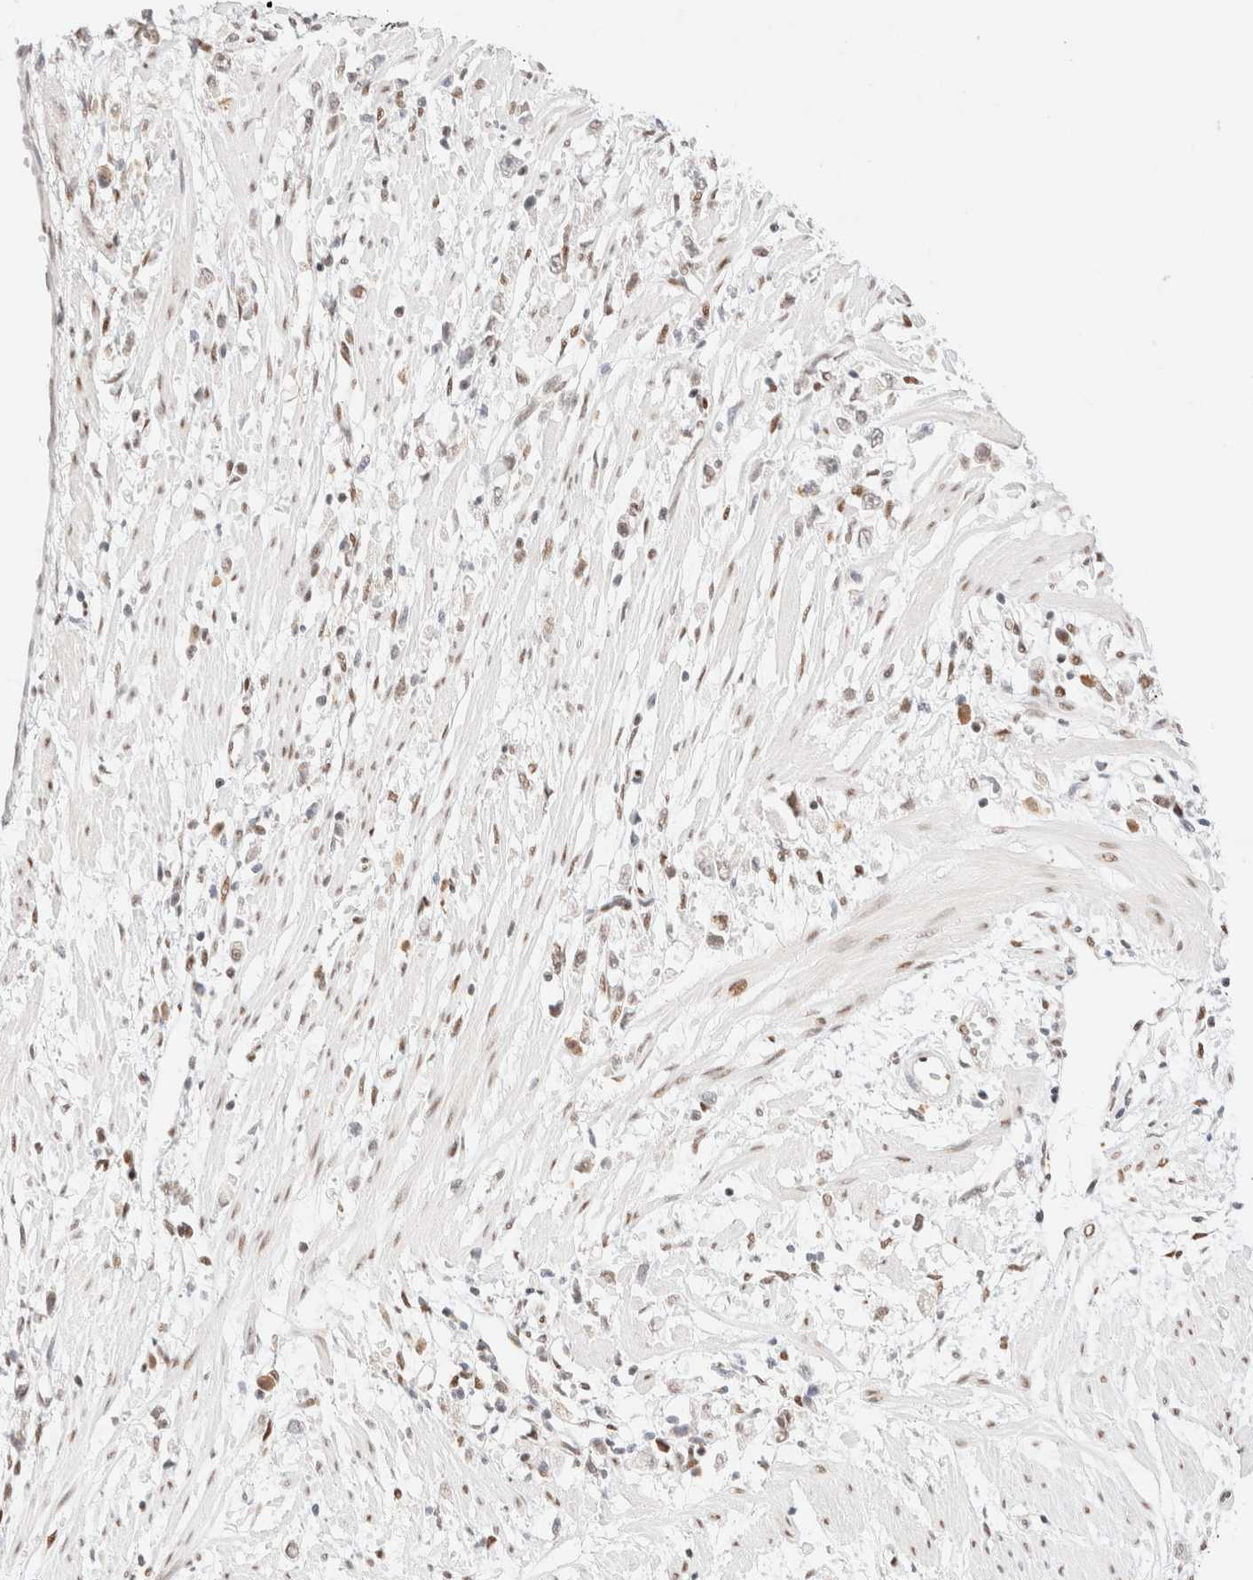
{"staining": {"intensity": "weak", "quantity": "25%-75%", "location": "nuclear"}, "tissue": "stomach cancer", "cell_type": "Tumor cells", "image_type": "cancer", "snomed": [{"axis": "morphology", "description": "Adenocarcinoma, NOS"}, {"axis": "topography", "description": "Stomach"}], "caption": "The immunohistochemical stain labels weak nuclear expression in tumor cells of stomach cancer tissue. The protein of interest is stained brown, and the nuclei are stained in blue (DAB IHC with brightfield microscopy, high magnification).", "gene": "CIC", "patient": {"sex": "female", "age": 59}}